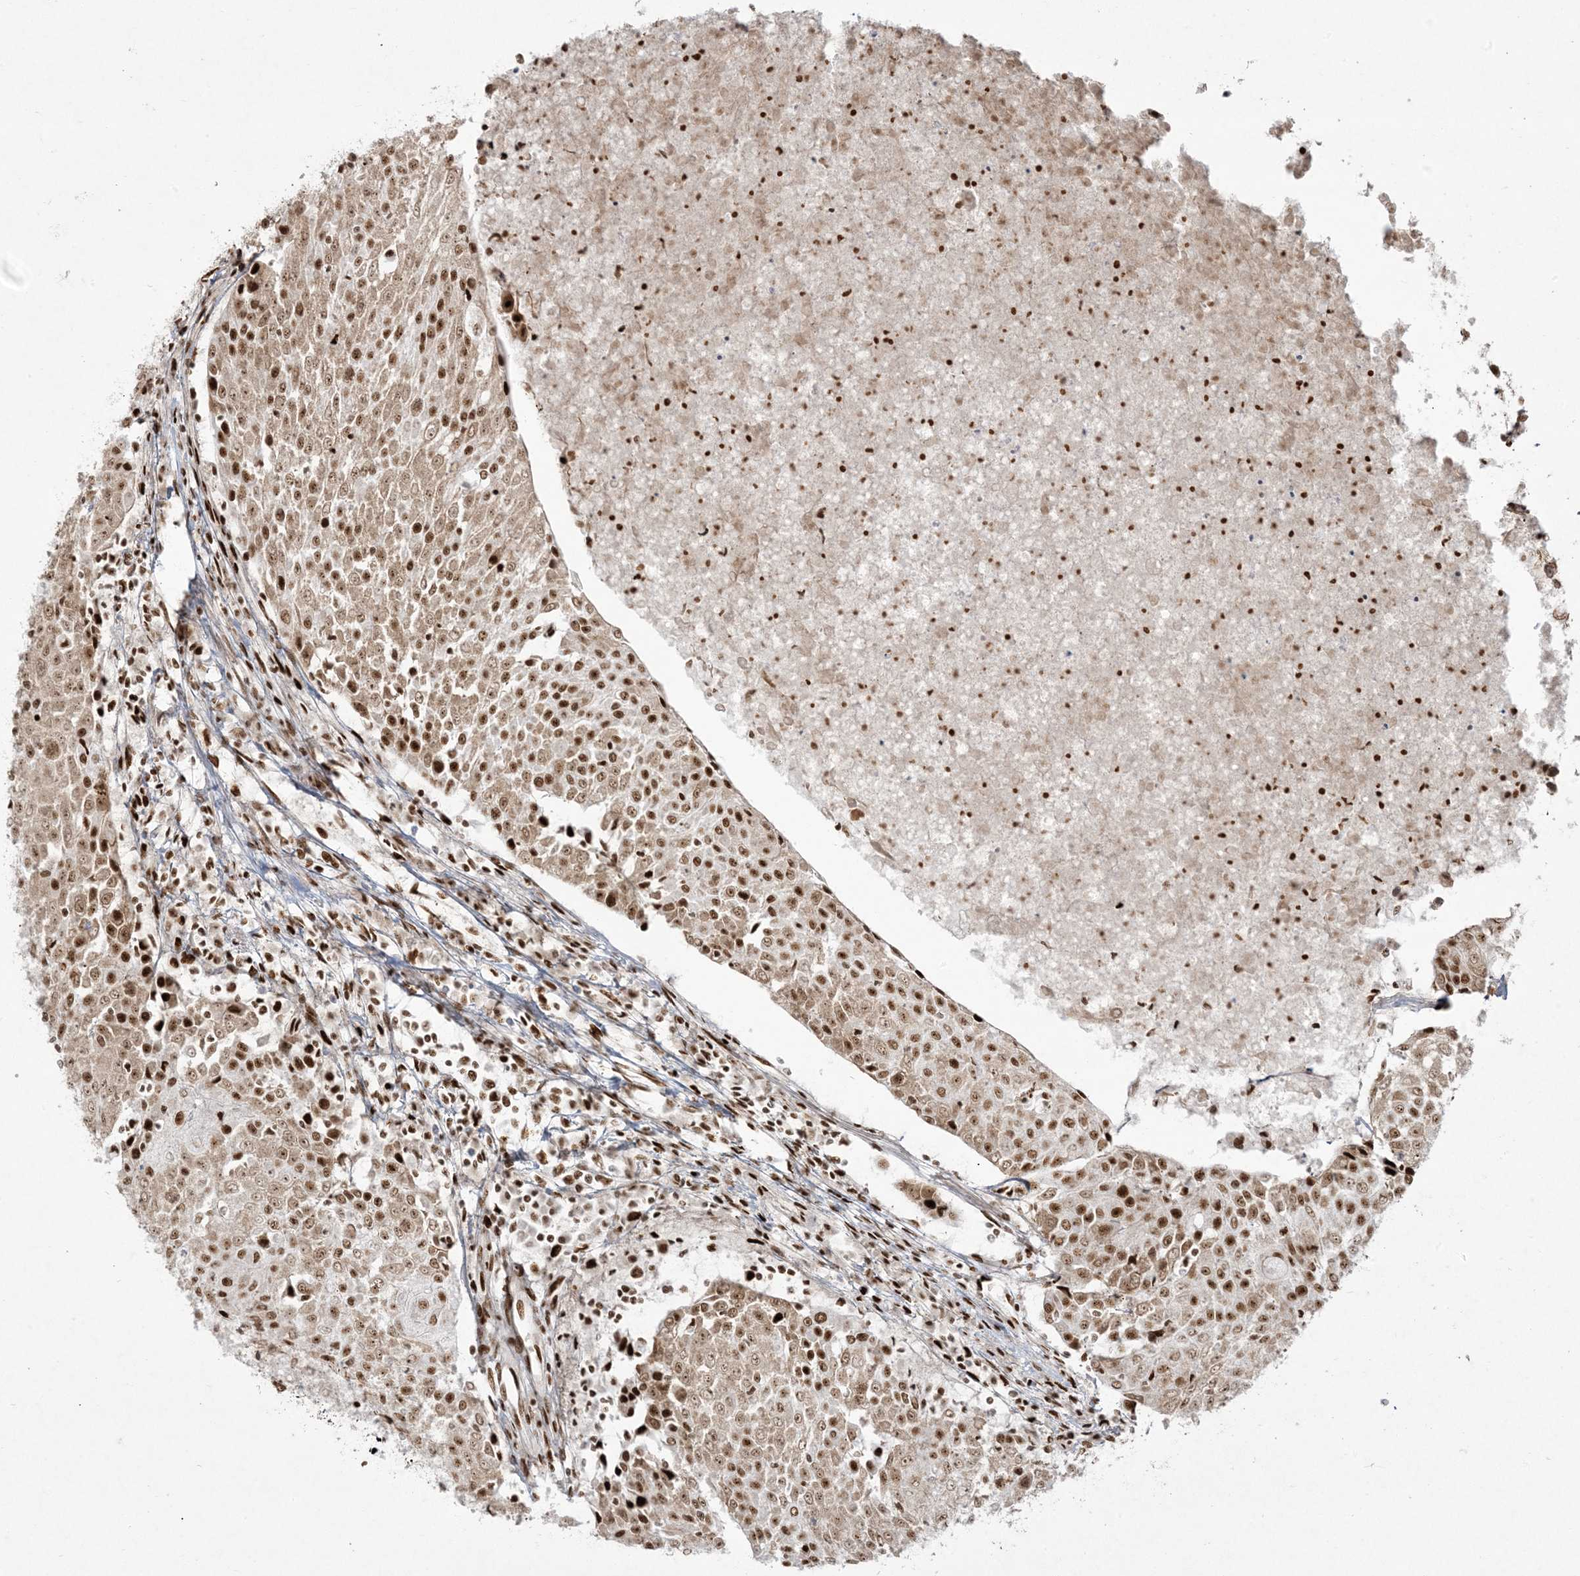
{"staining": {"intensity": "strong", "quantity": ">75%", "location": "nuclear"}, "tissue": "urothelial cancer", "cell_type": "Tumor cells", "image_type": "cancer", "snomed": [{"axis": "morphology", "description": "Urothelial carcinoma, High grade"}, {"axis": "topography", "description": "Urinary bladder"}], "caption": "This is a micrograph of immunohistochemistry staining of urothelial carcinoma (high-grade), which shows strong positivity in the nuclear of tumor cells.", "gene": "RBM10", "patient": {"sex": "female", "age": 85}}